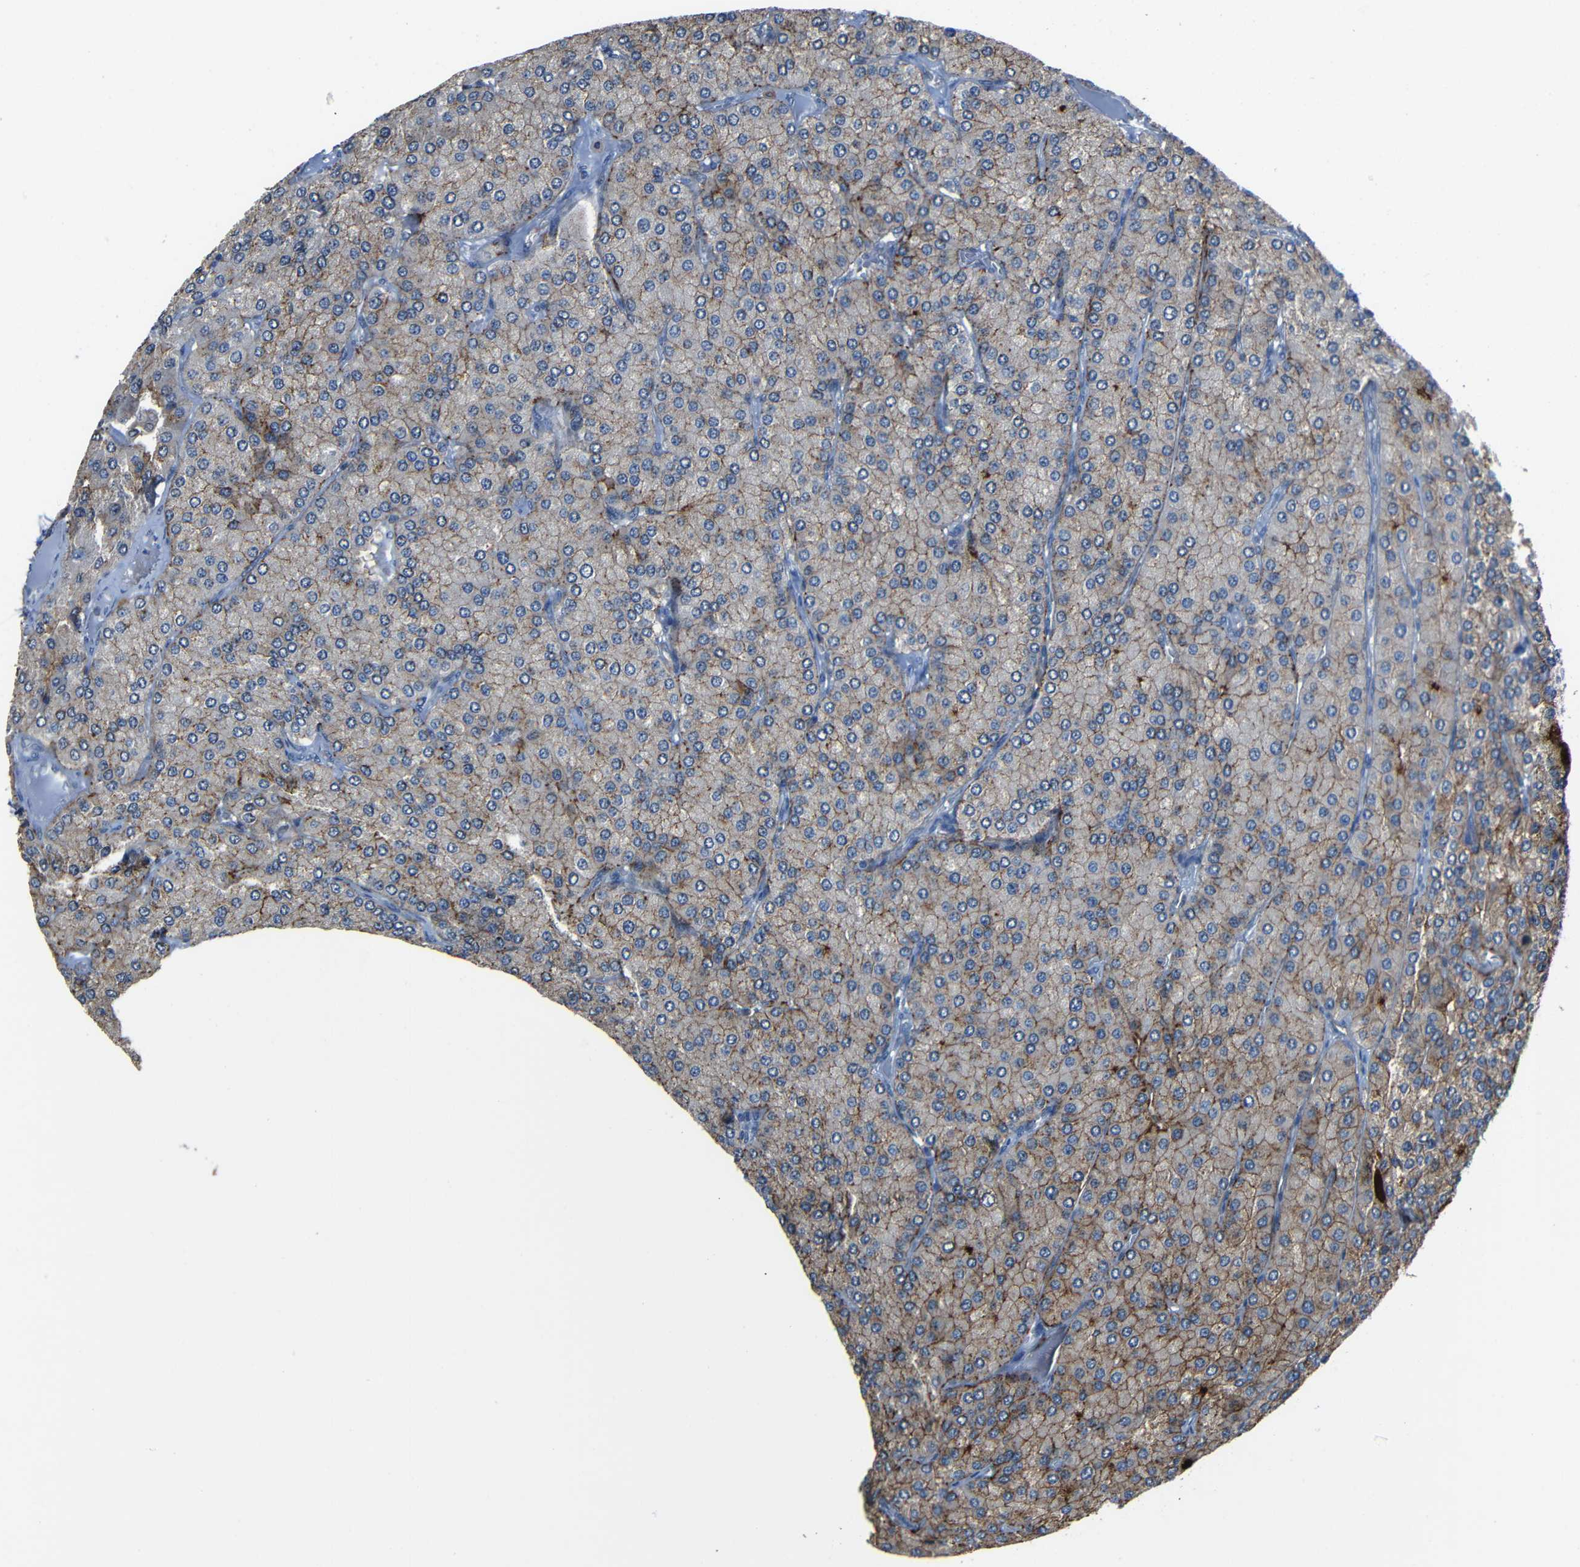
{"staining": {"intensity": "strong", "quantity": "25%-75%", "location": "cytoplasmic/membranous"}, "tissue": "parathyroid gland", "cell_type": "Glandular cells", "image_type": "normal", "snomed": [{"axis": "morphology", "description": "Normal tissue, NOS"}, {"axis": "morphology", "description": "Adenoma, NOS"}, {"axis": "topography", "description": "Parathyroid gland"}], "caption": "This is an image of immunohistochemistry (IHC) staining of normal parathyroid gland, which shows strong staining in the cytoplasmic/membranous of glandular cells.", "gene": "DNAJC5", "patient": {"sex": "female", "age": 86}}